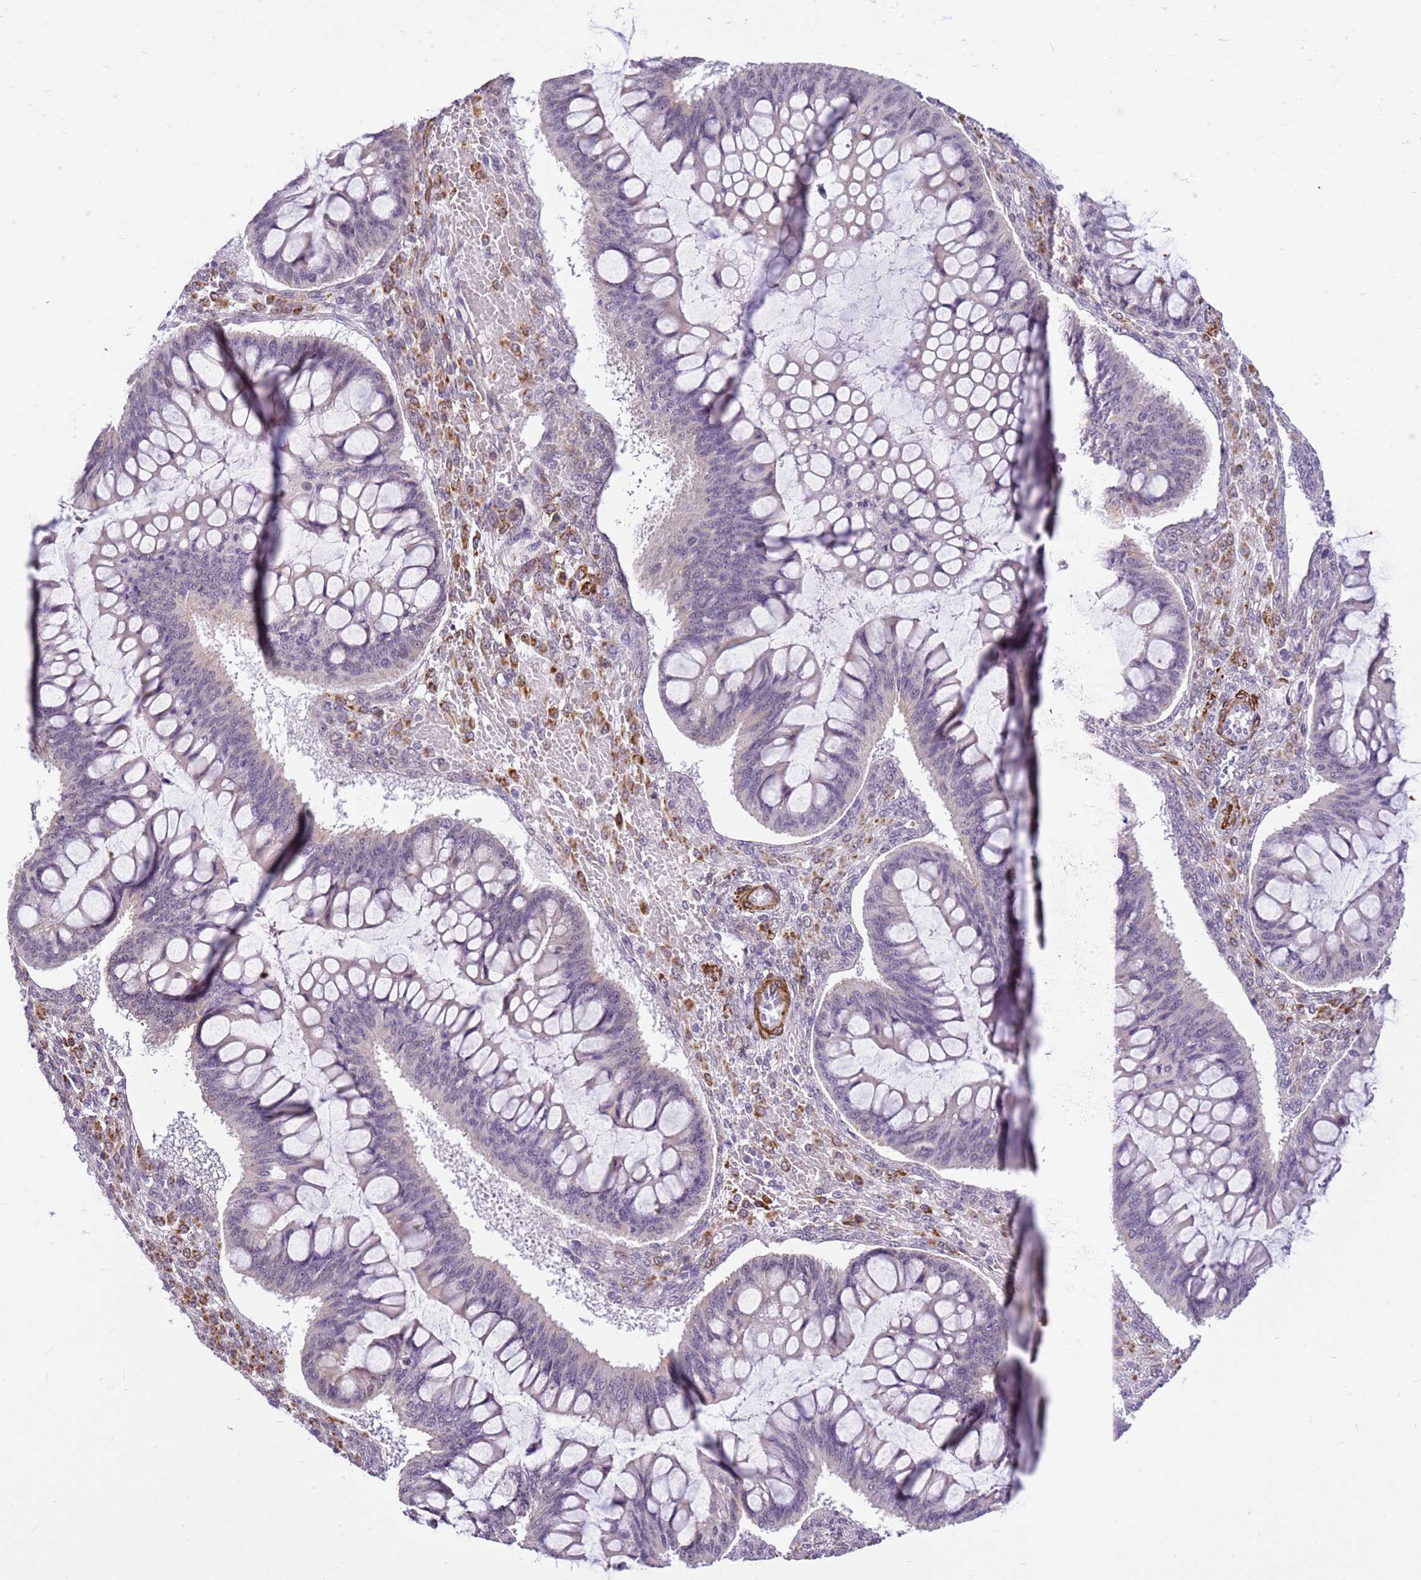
{"staining": {"intensity": "negative", "quantity": "none", "location": "none"}, "tissue": "ovarian cancer", "cell_type": "Tumor cells", "image_type": "cancer", "snomed": [{"axis": "morphology", "description": "Cystadenocarcinoma, mucinous, NOS"}, {"axis": "topography", "description": "Ovary"}], "caption": "A micrograph of human ovarian cancer (mucinous cystadenocarcinoma) is negative for staining in tumor cells.", "gene": "SMIM4", "patient": {"sex": "female", "age": 73}}